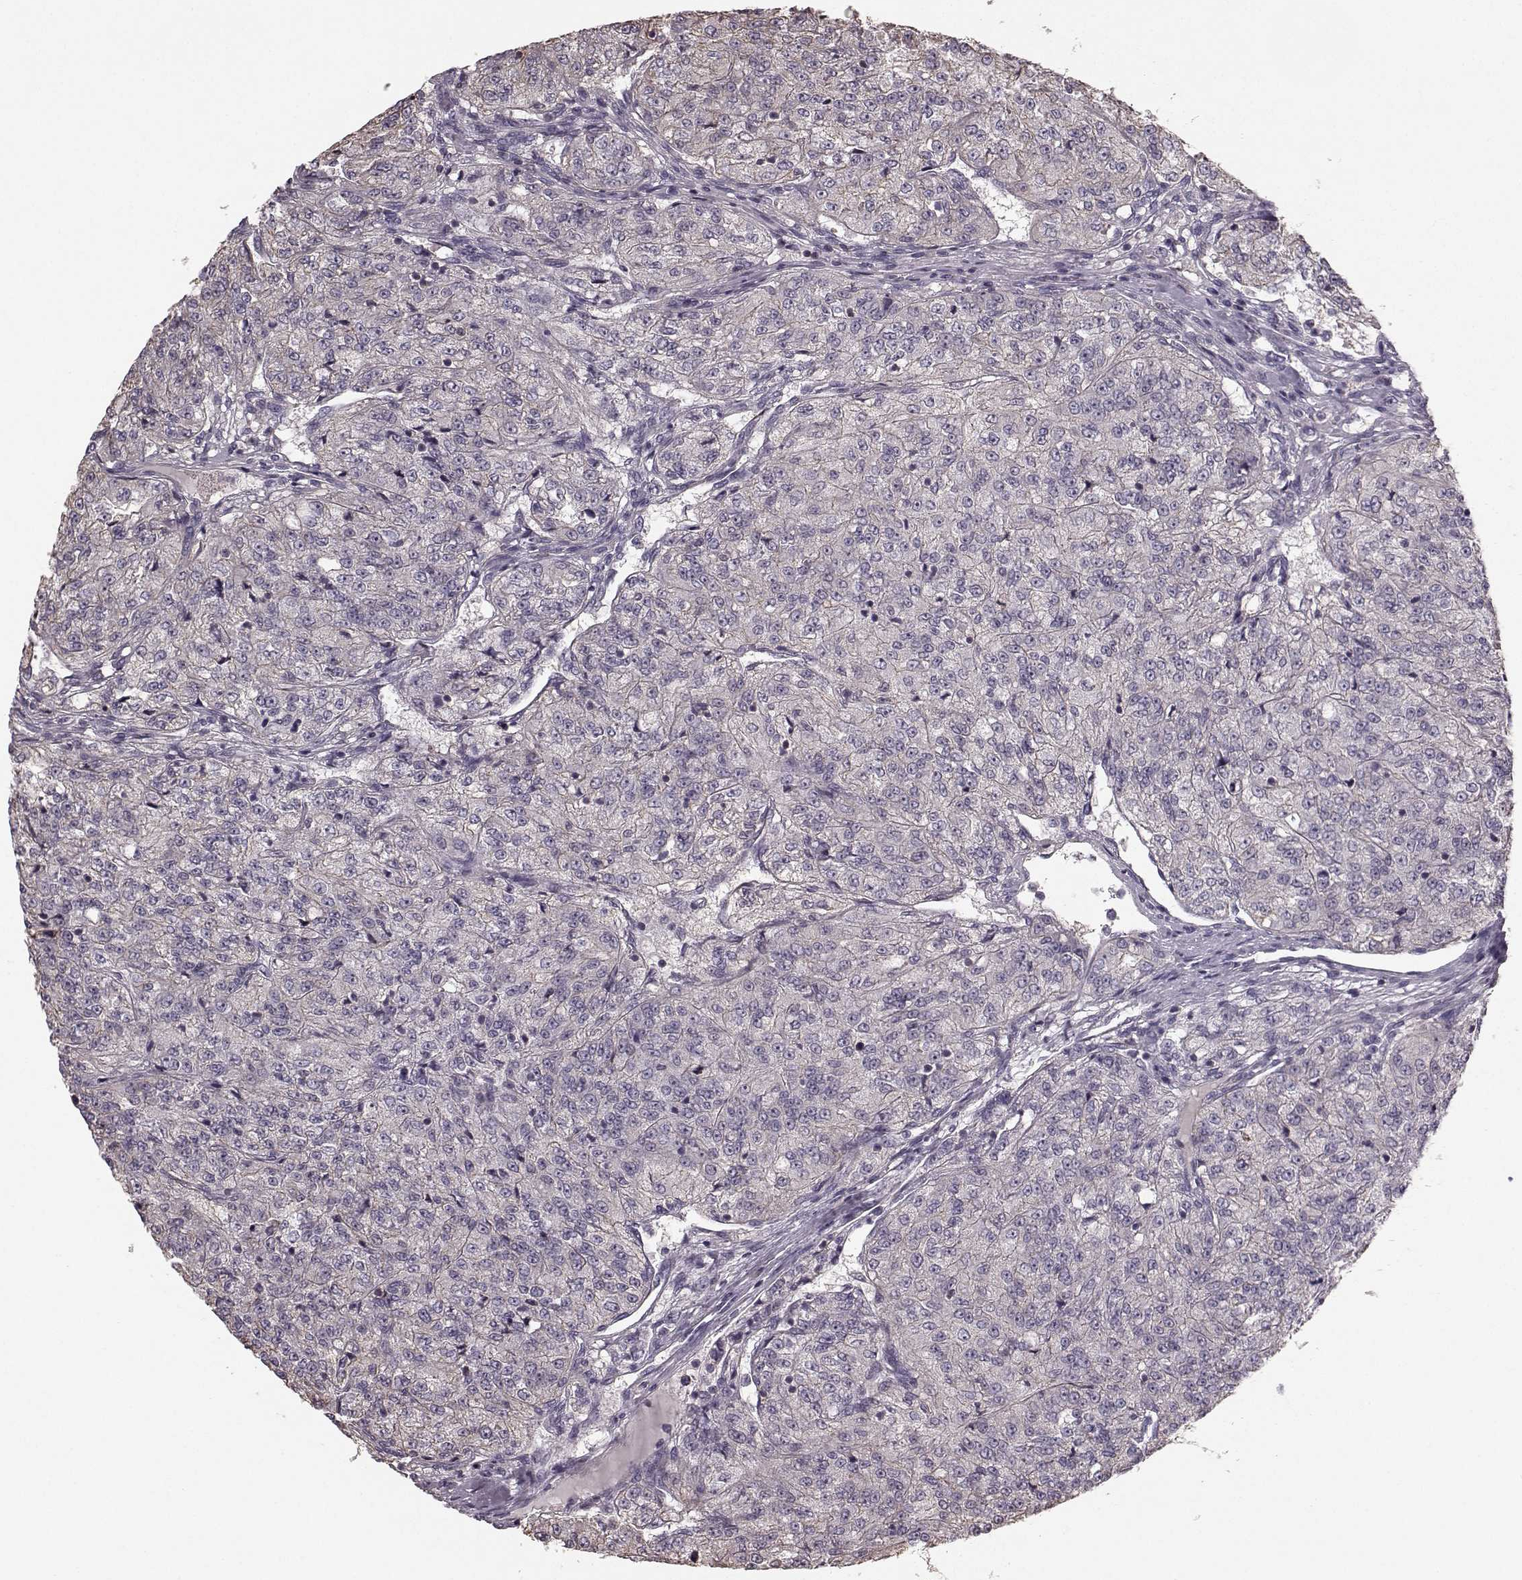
{"staining": {"intensity": "negative", "quantity": "none", "location": "none"}, "tissue": "renal cancer", "cell_type": "Tumor cells", "image_type": "cancer", "snomed": [{"axis": "morphology", "description": "Adenocarcinoma, NOS"}, {"axis": "topography", "description": "Kidney"}], "caption": "Protein analysis of renal cancer (adenocarcinoma) exhibits no significant positivity in tumor cells.", "gene": "PDCD1", "patient": {"sex": "female", "age": 63}}